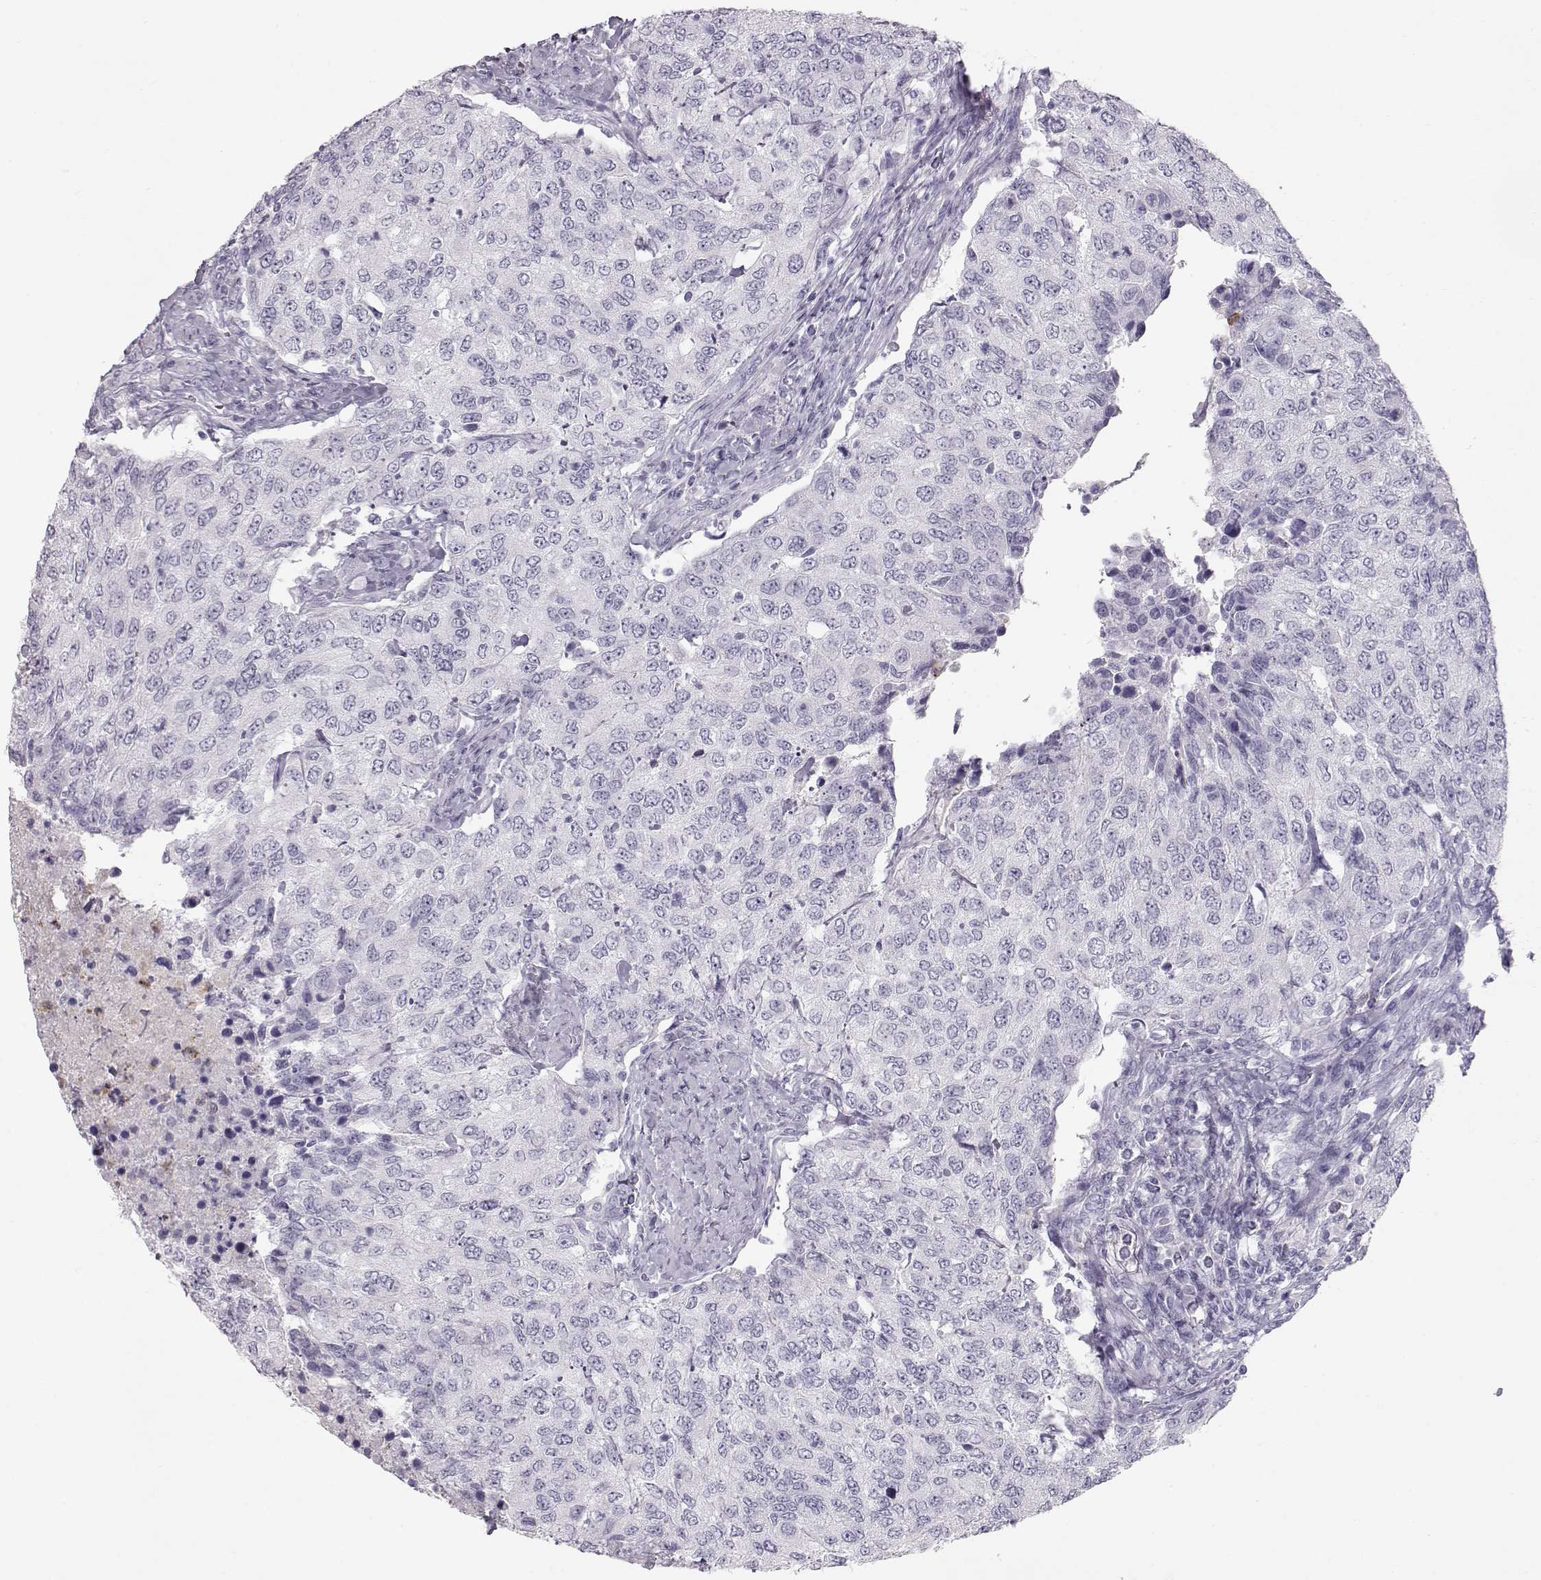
{"staining": {"intensity": "negative", "quantity": "none", "location": "none"}, "tissue": "urothelial cancer", "cell_type": "Tumor cells", "image_type": "cancer", "snomed": [{"axis": "morphology", "description": "Urothelial carcinoma, High grade"}, {"axis": "topography", "description": "Urinary bladder"}], "caption": "Protein analysis of urothelial cancer reveals no significant positivity in tumor cells.", "gene": "MIP", "patient": {"sex": "female", "age": 78}}